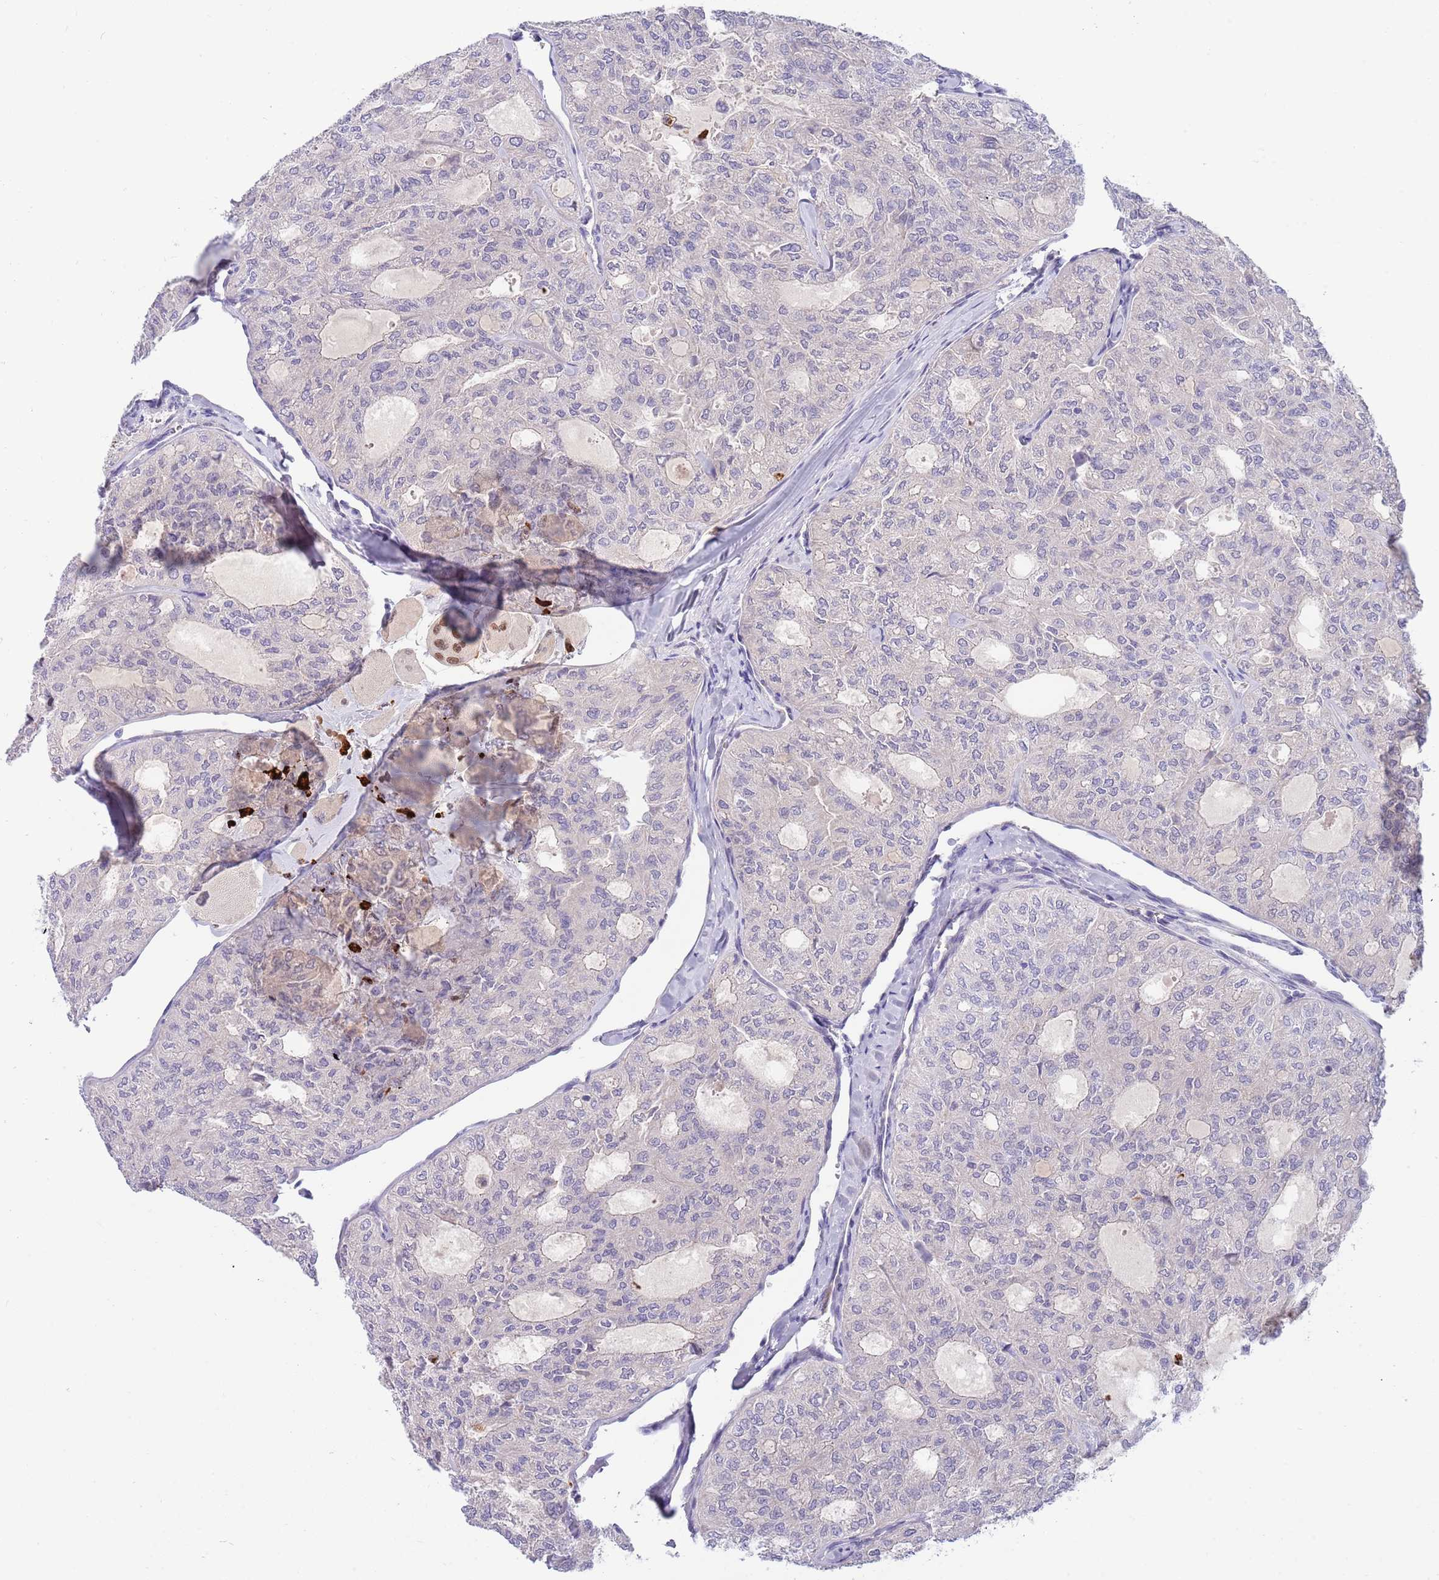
{"staining": {"intensity": "negative", "quantity": "none", "location": "none"}, "tissue": "thyroid cancer", "cell_type": "Tumor cells", "image_type": "cancer", "snomed": [{"axis": "morphology", "description": "Follicular adenoma carcinoma, NOS"}, {"axis": "topography", "description": "Thyroid gland"}], "caption": "Tumor cells show no significant protein expression in follicular adenoma carcinoma (thyroid). The staining is performed using DAB brown chromogen with nuclei counter-stained in using hematoxylin.", "gene": "NLRP6", "patient": {"sex": "male", "age": 75}}